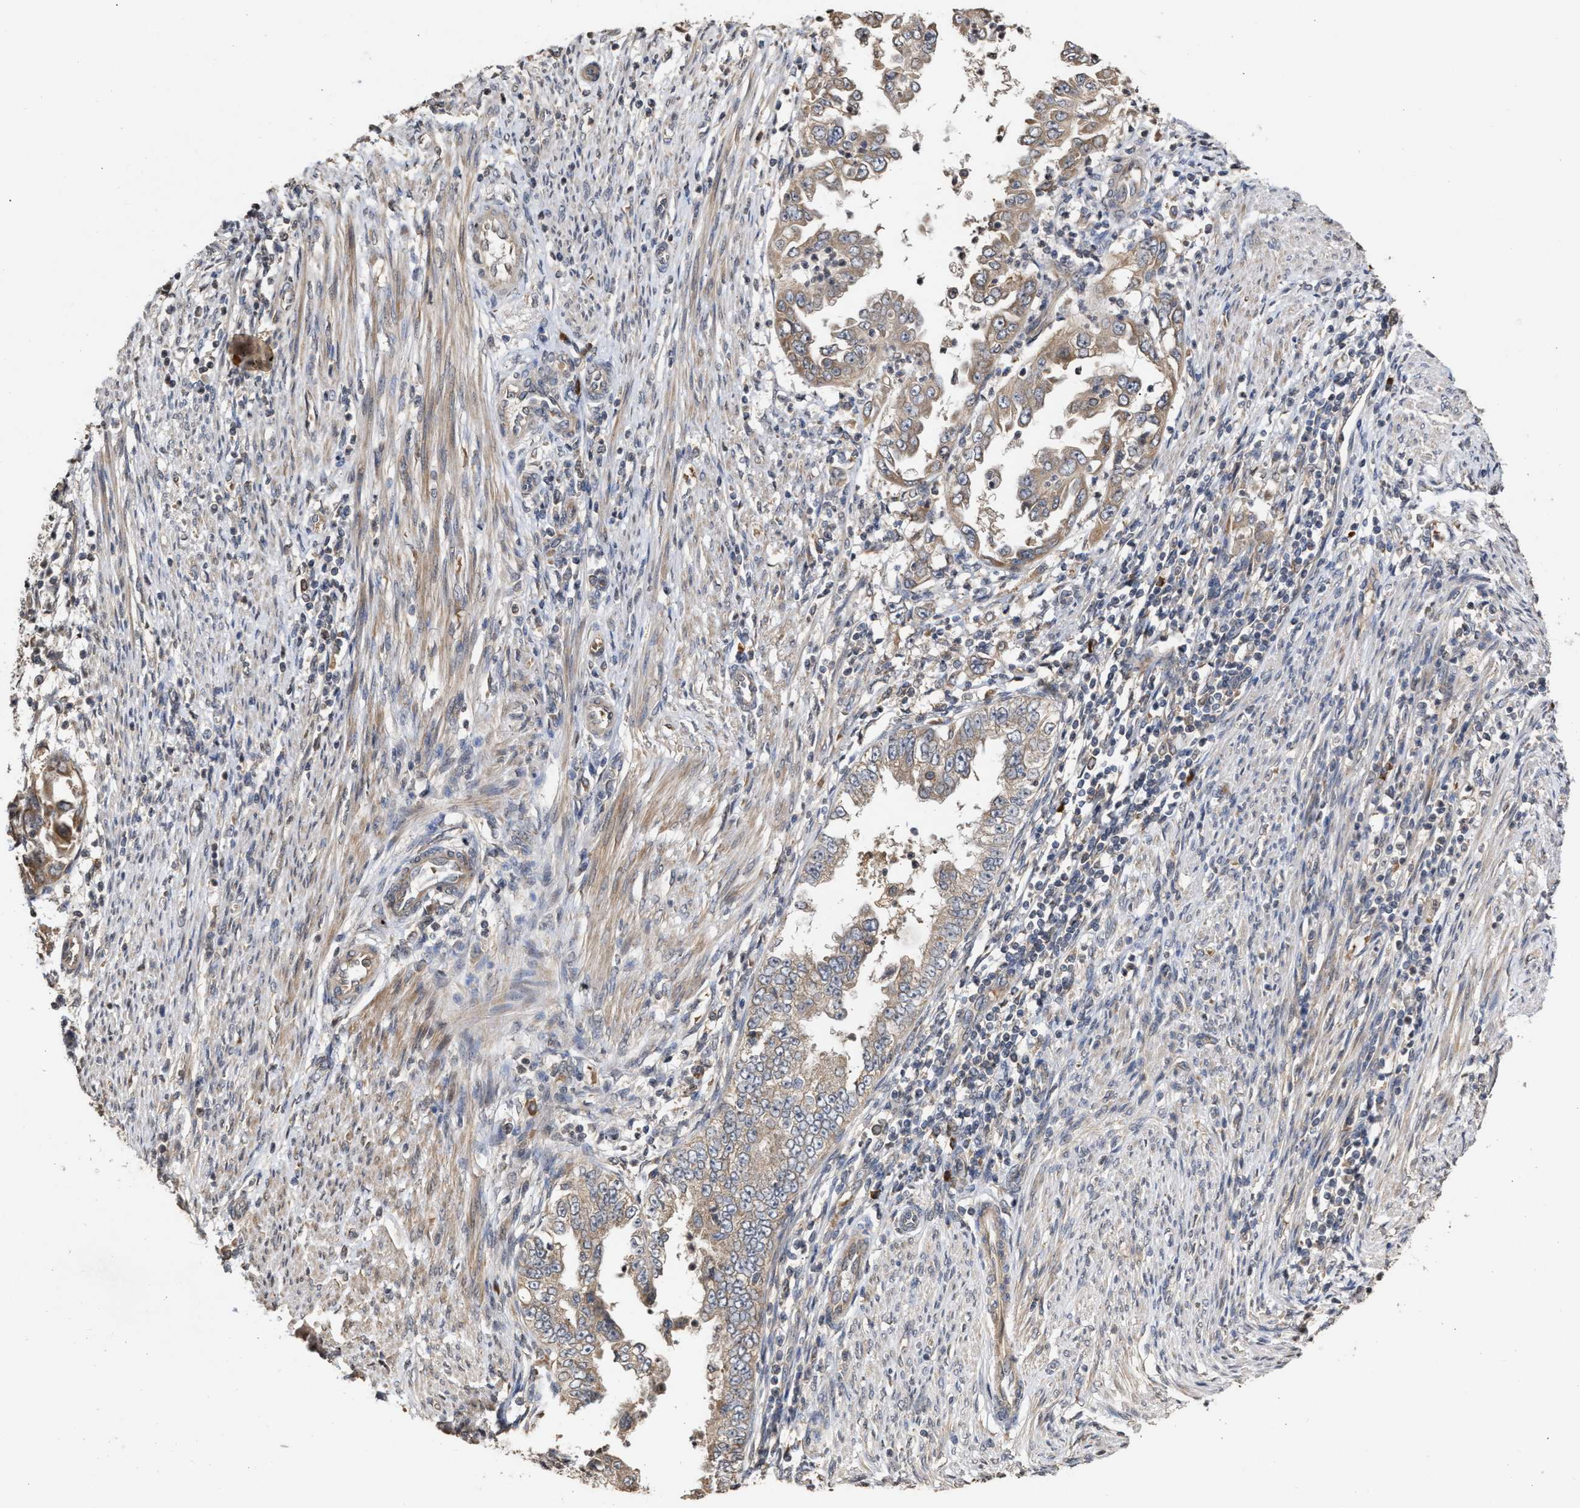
{"staining": {"intensity": "weak", "quantity": "25%-75%", "location": "cytoplasmic/membranous"}, "tissue": "endometrial cancer", "cell_type": "Tumor cells", "image_type": "cancer", "snomed": [{"axis": "morphology", "description": "Adenocarcinoma, NOS"}, {"axis": "topography", "description": "Endometrium"}], "caption": "Human adenocarcinoma (endometrial) stained with a protein marker demonstrates weak staining in tumor cells.", "gene": "SAR1A", "patient": {"sex": "female", "age": 85}}